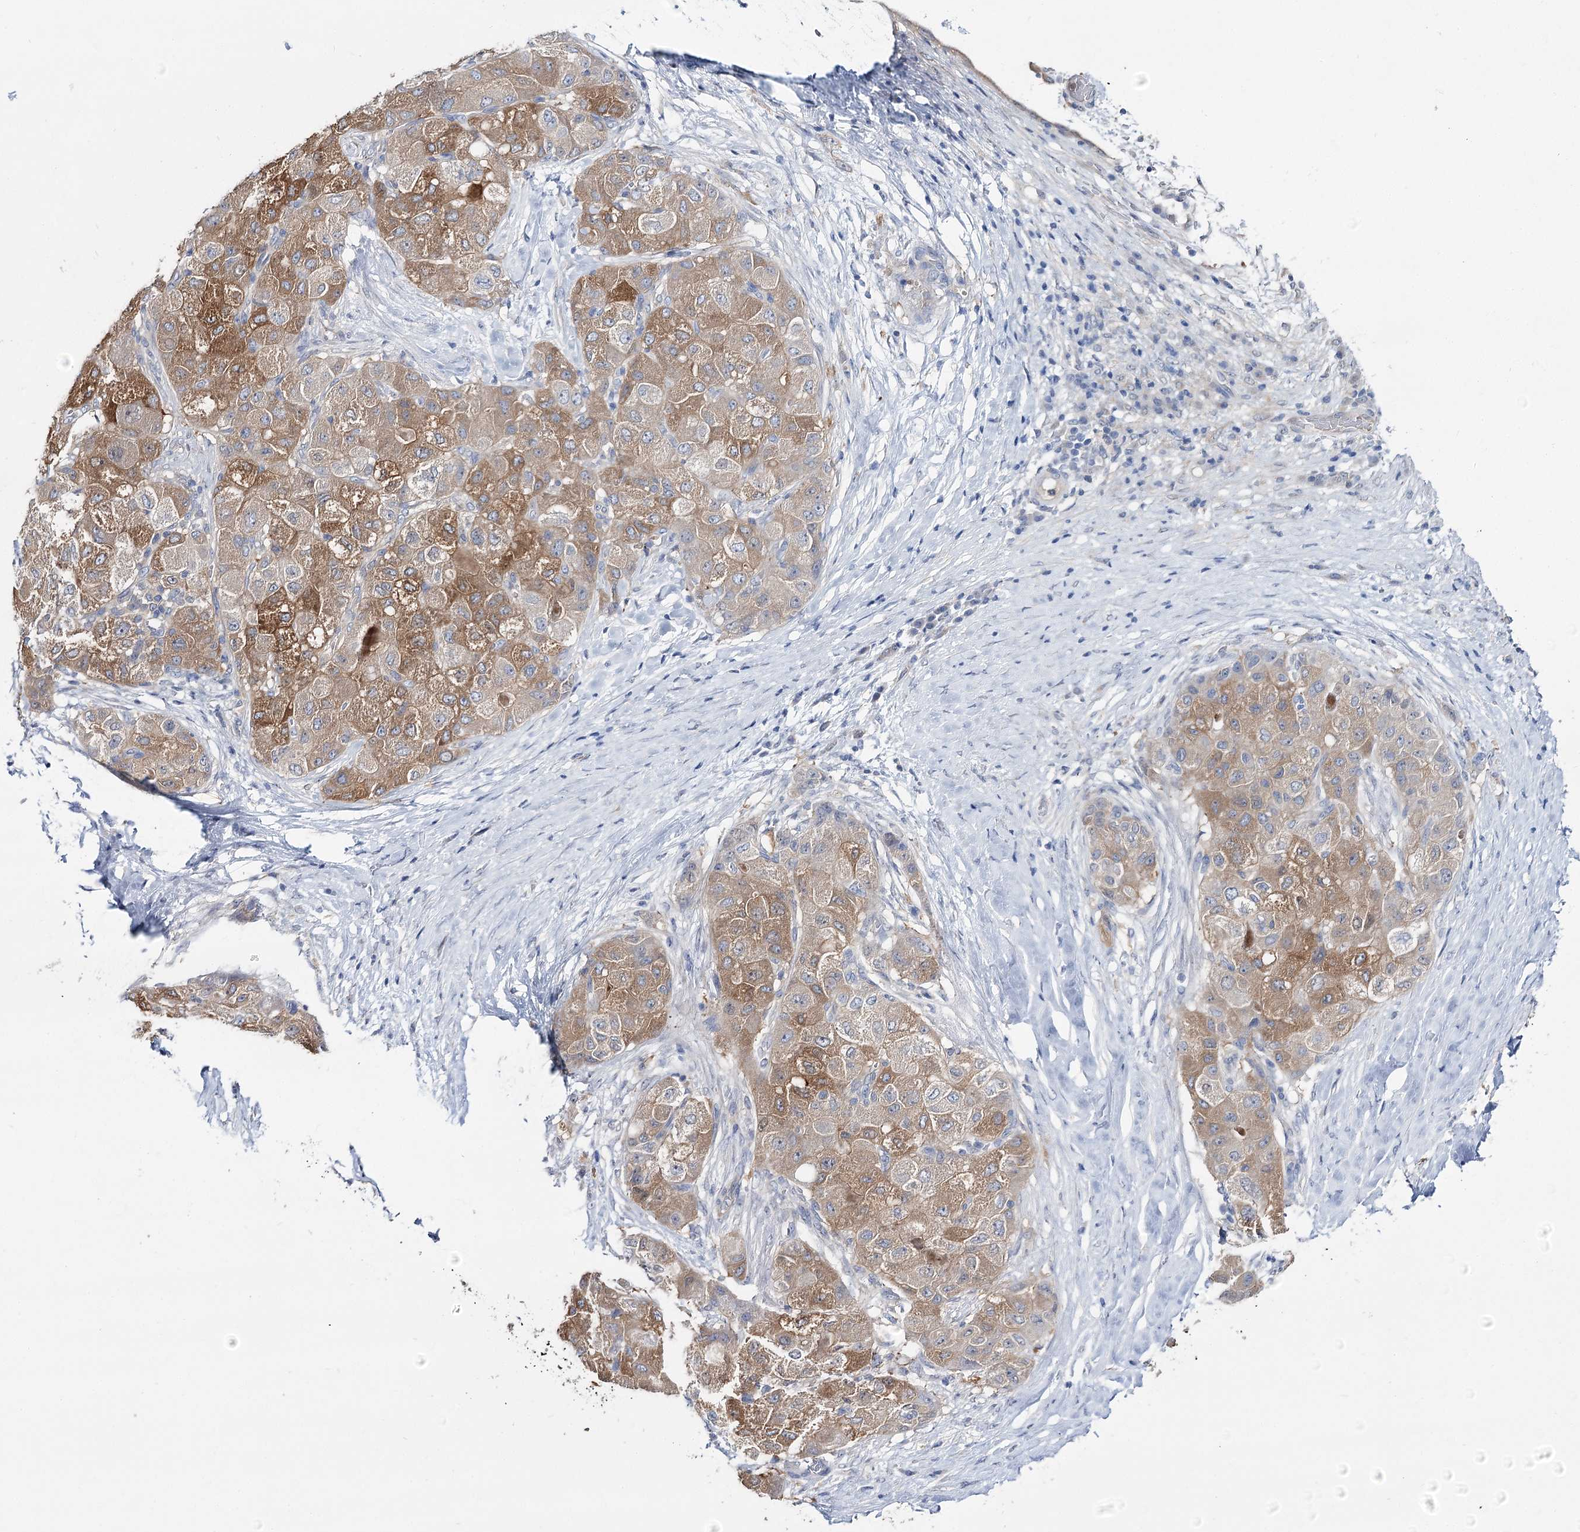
{"staining": {"intensity": "moderate", "quantity": ">75%", "location": "cytoplasmic/membranous"}, "tissue": "liver cancer", "cell_type": "Tumor cells", "image_type": "cancer", "snomed": [{"axis": "morphology", "description": "Carcinoma, Hepatocellular, NOS"}, {"axis": "topography", "description": "Liver"}], "caption": "Immunohistochemical staining of human liver cancer (hepatocellular carcinoma) exhibits medium levels of moderate cytoplasmic/membranous expression in about >75% of tumor cells.", "gene": "UGP2", "patient": {"sex": "male", "age": 80}}